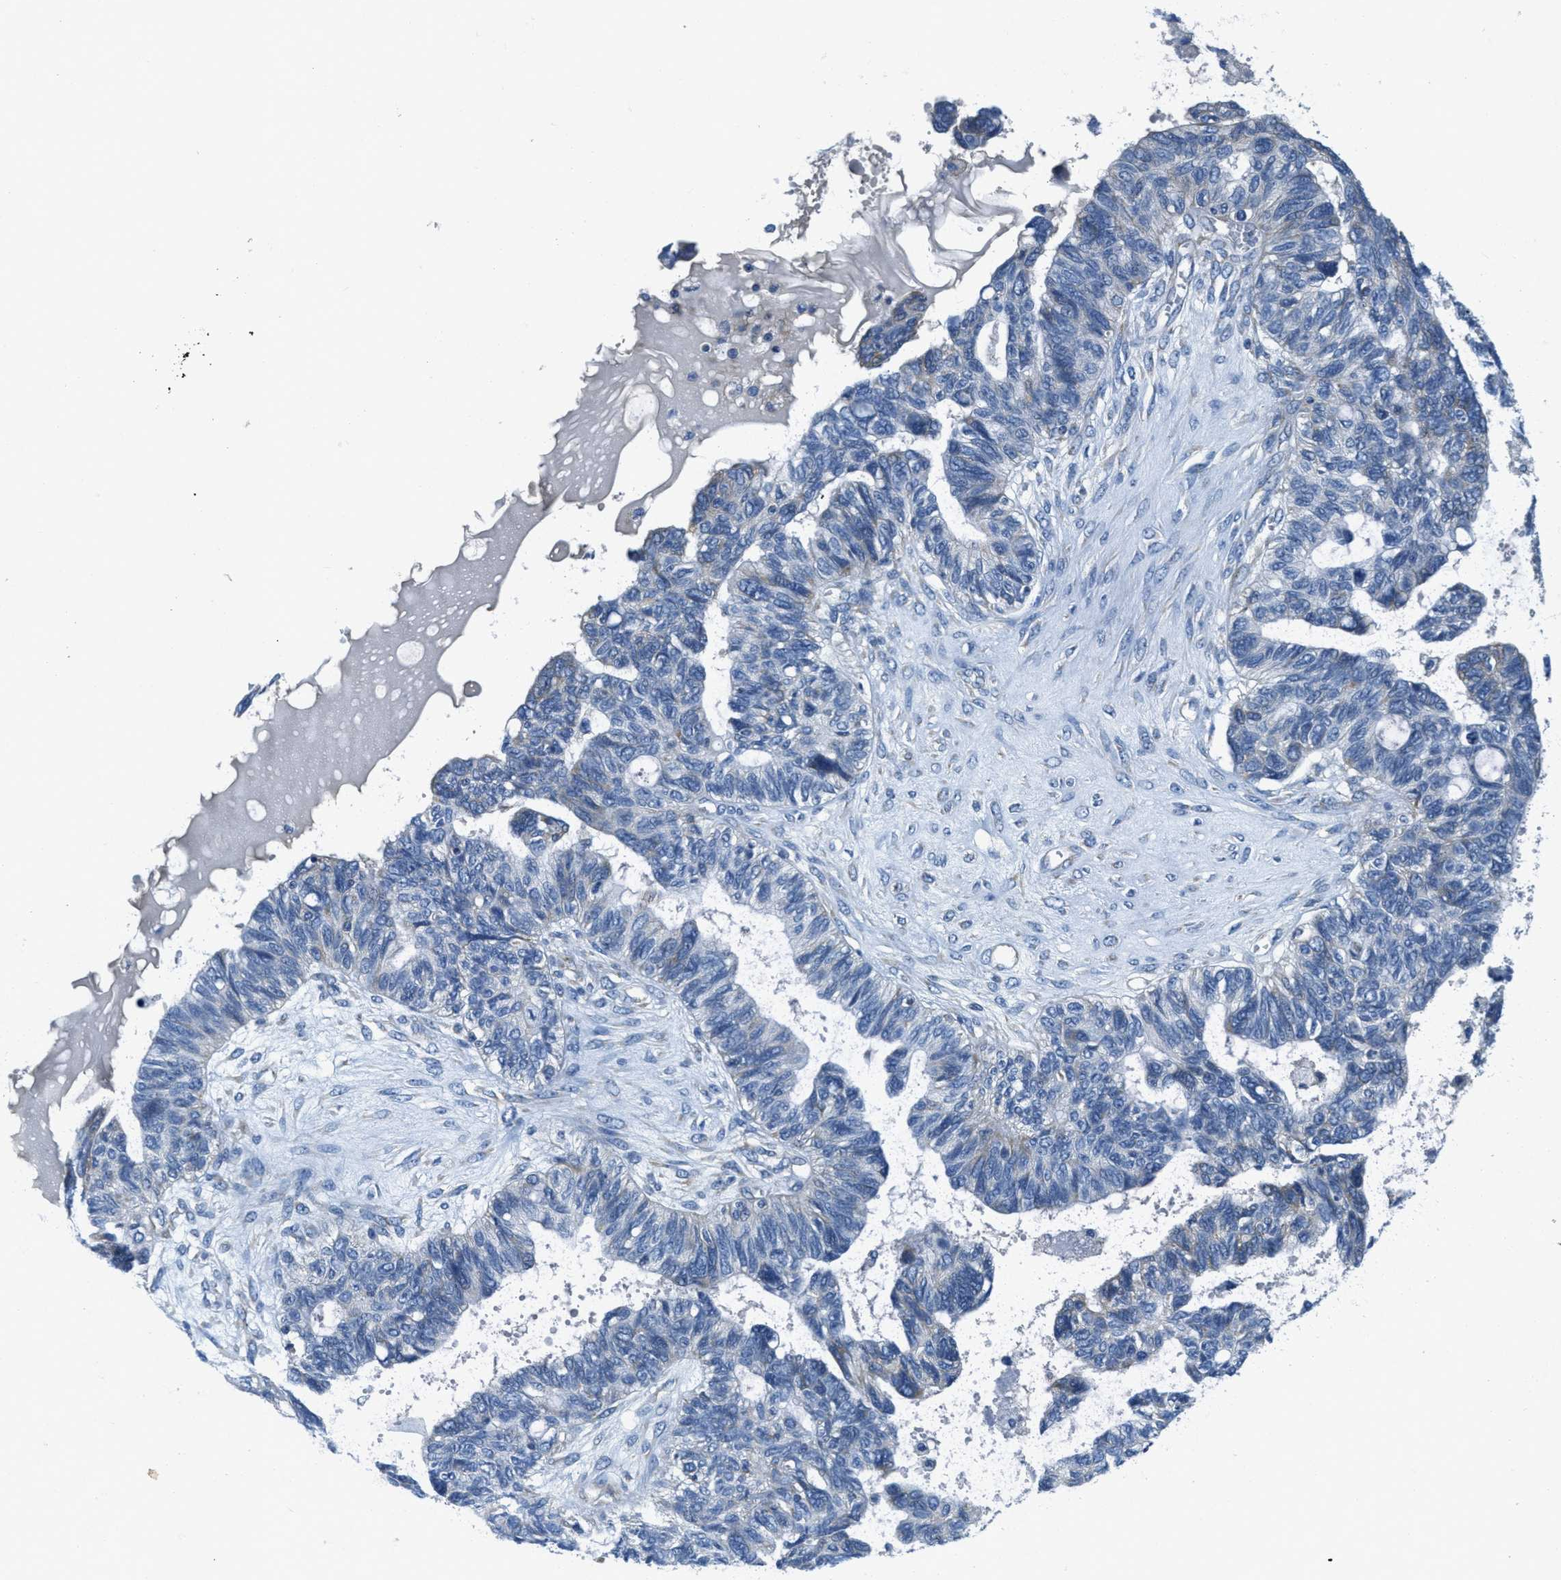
{"staining": {"intensity": "weak", "quantity": "<25%", "location": "cytoplasmic/membranous"}, "tissue": "ovarian cancer", "cell_type": "Tumor cells", "image_type": "cancer", "snomed": [{"axis": "morphology", "description": "Cystadenocarcinoma, serous, NOS"}, {"axis": "topography", "description": "Ovary"}], "caption": "The histopathology image shows no significant positivity in tumor cells of ovarian cancer.", "gene": "CA4", "patient": {"sex": "female", "age": 79}}